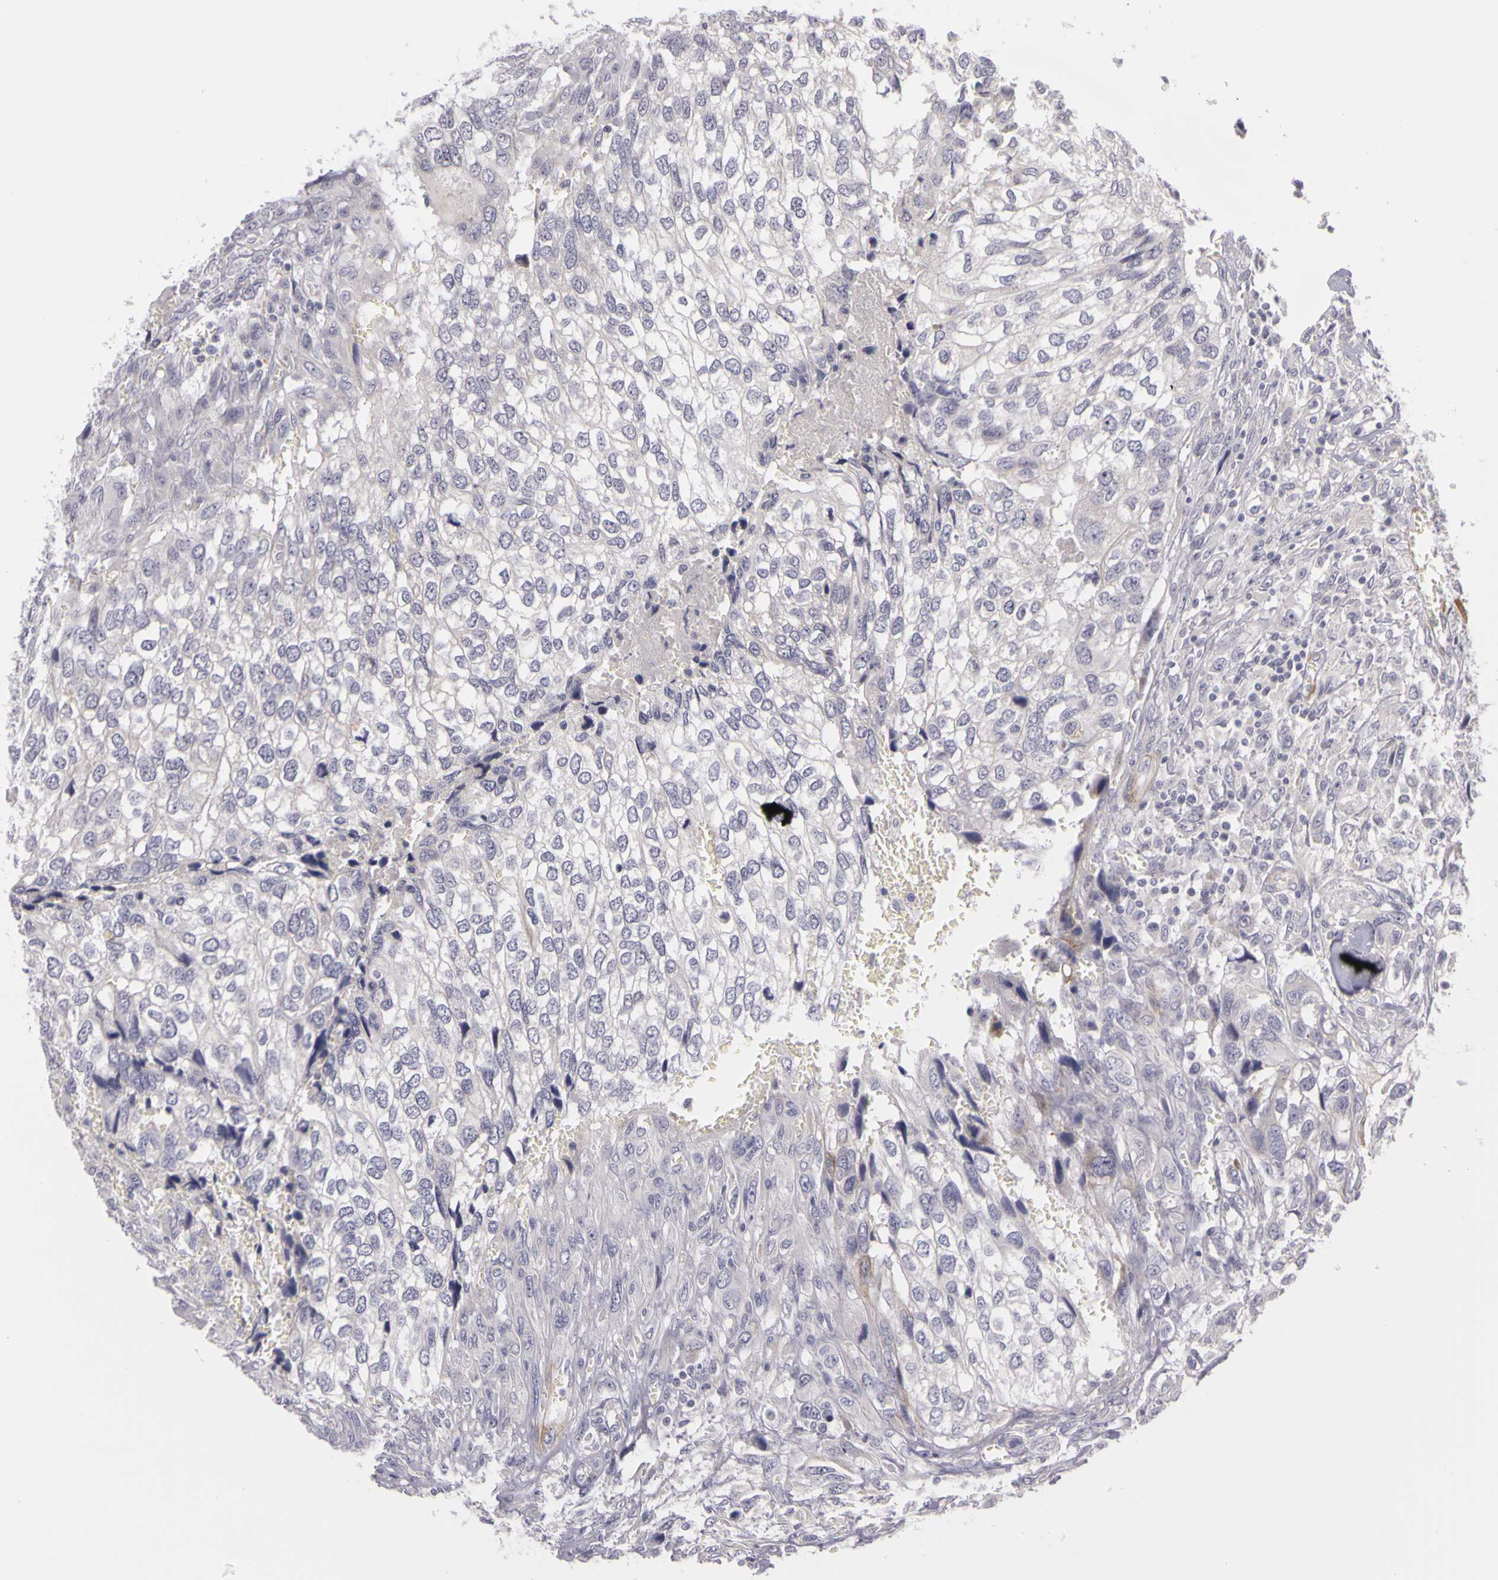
{"staining": {"intensity": "weak", "quantity": "25%-75%", "location": "cytoplasmic/membranous"}, "tissue": "breast cancer", "cell_type": "Tumor cells", "image_type": "cancer", "snomed": [{"axis": "morphology", "description": "Neoplasm, malignant, NOS"}, {"axis": "topography", "description": "Breast"}], "caption": "Human breast cancer (neoplasm (malignant)) stained for a protein (brown) shows weak cytoplasmic/membranous positive positivity in about 25%-75% of tumor cells.", "gene": "CNTN2", "patient": {"sex": "female", "age": 50}}